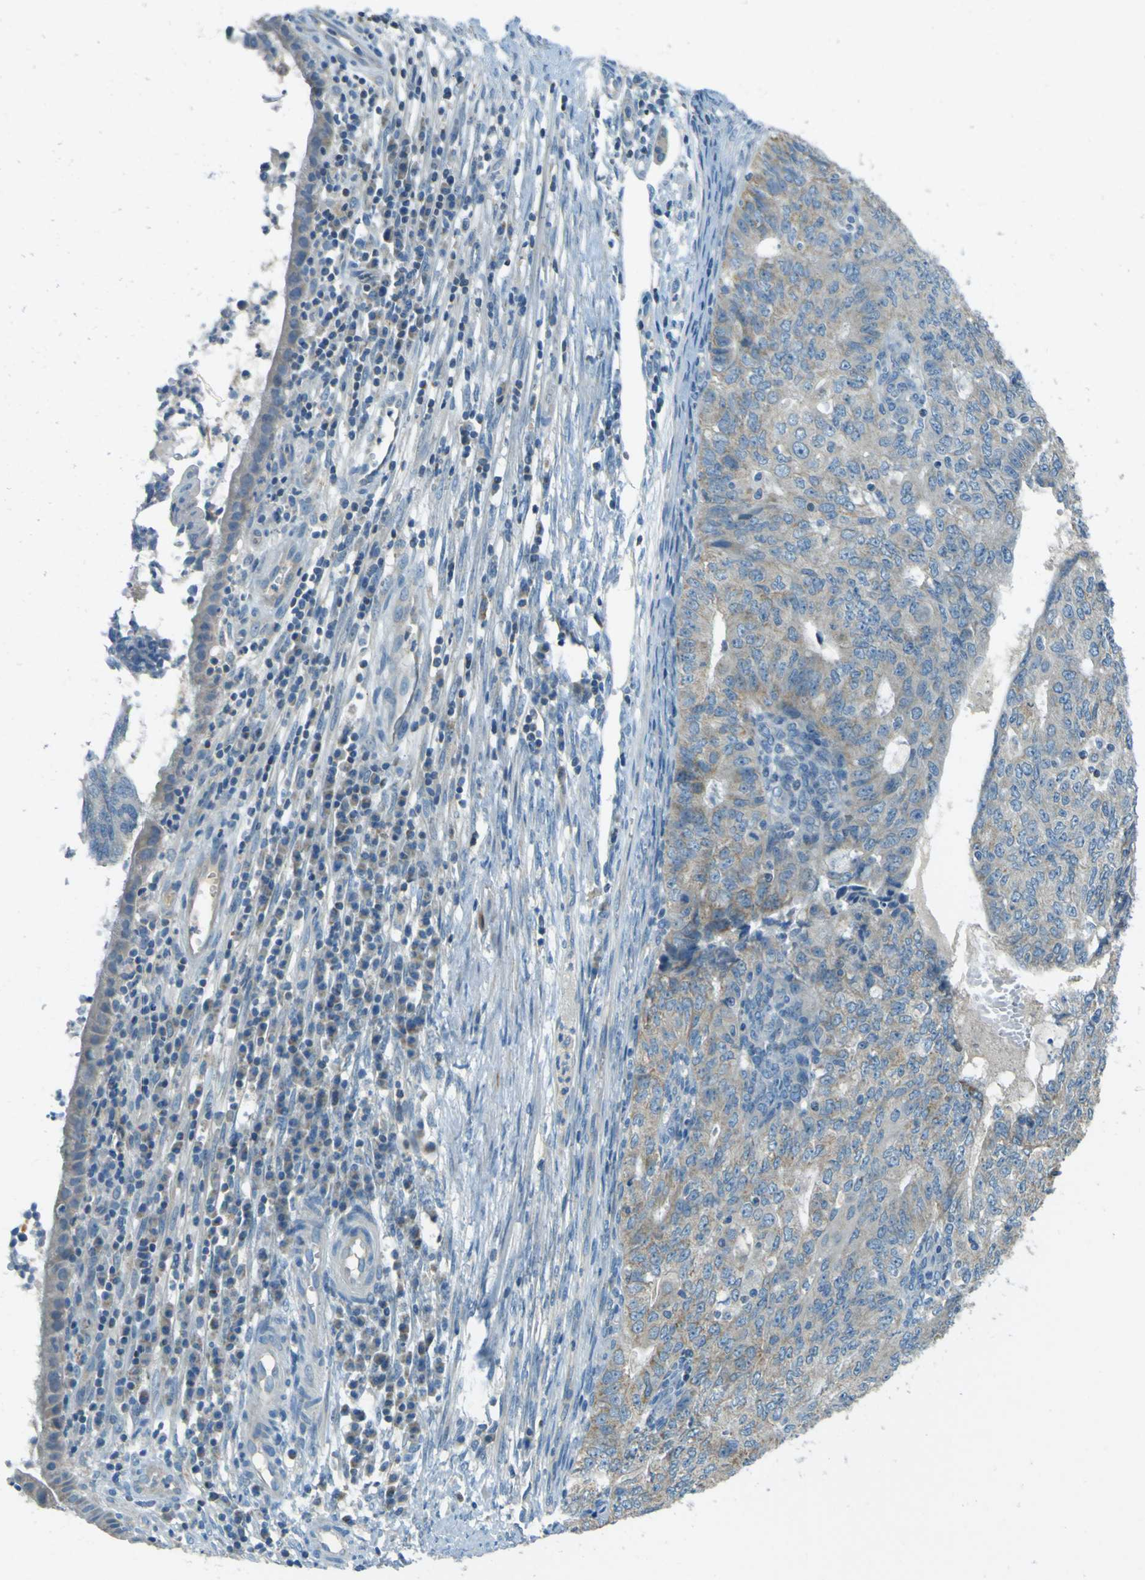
{"staining": {"intensity": "weak", "quantity": "<25%", "location": "cytoplasmic/membranous"}, "tissue": "endometrial cancer", "cell_type": "Tumor cells", "image_type": "cancer", "snomed": [{"axis": "morphology", "description": "Adenocarcinoma, NOS"}, {"axis": "topography", "description": "Endometrium"}], "caption": "The micrograph shows no significant positivity in tumor cells of endometrial adenocarcinoma.", "gene": "FKTN", "patient": {"sex": "female", "age": 32}}